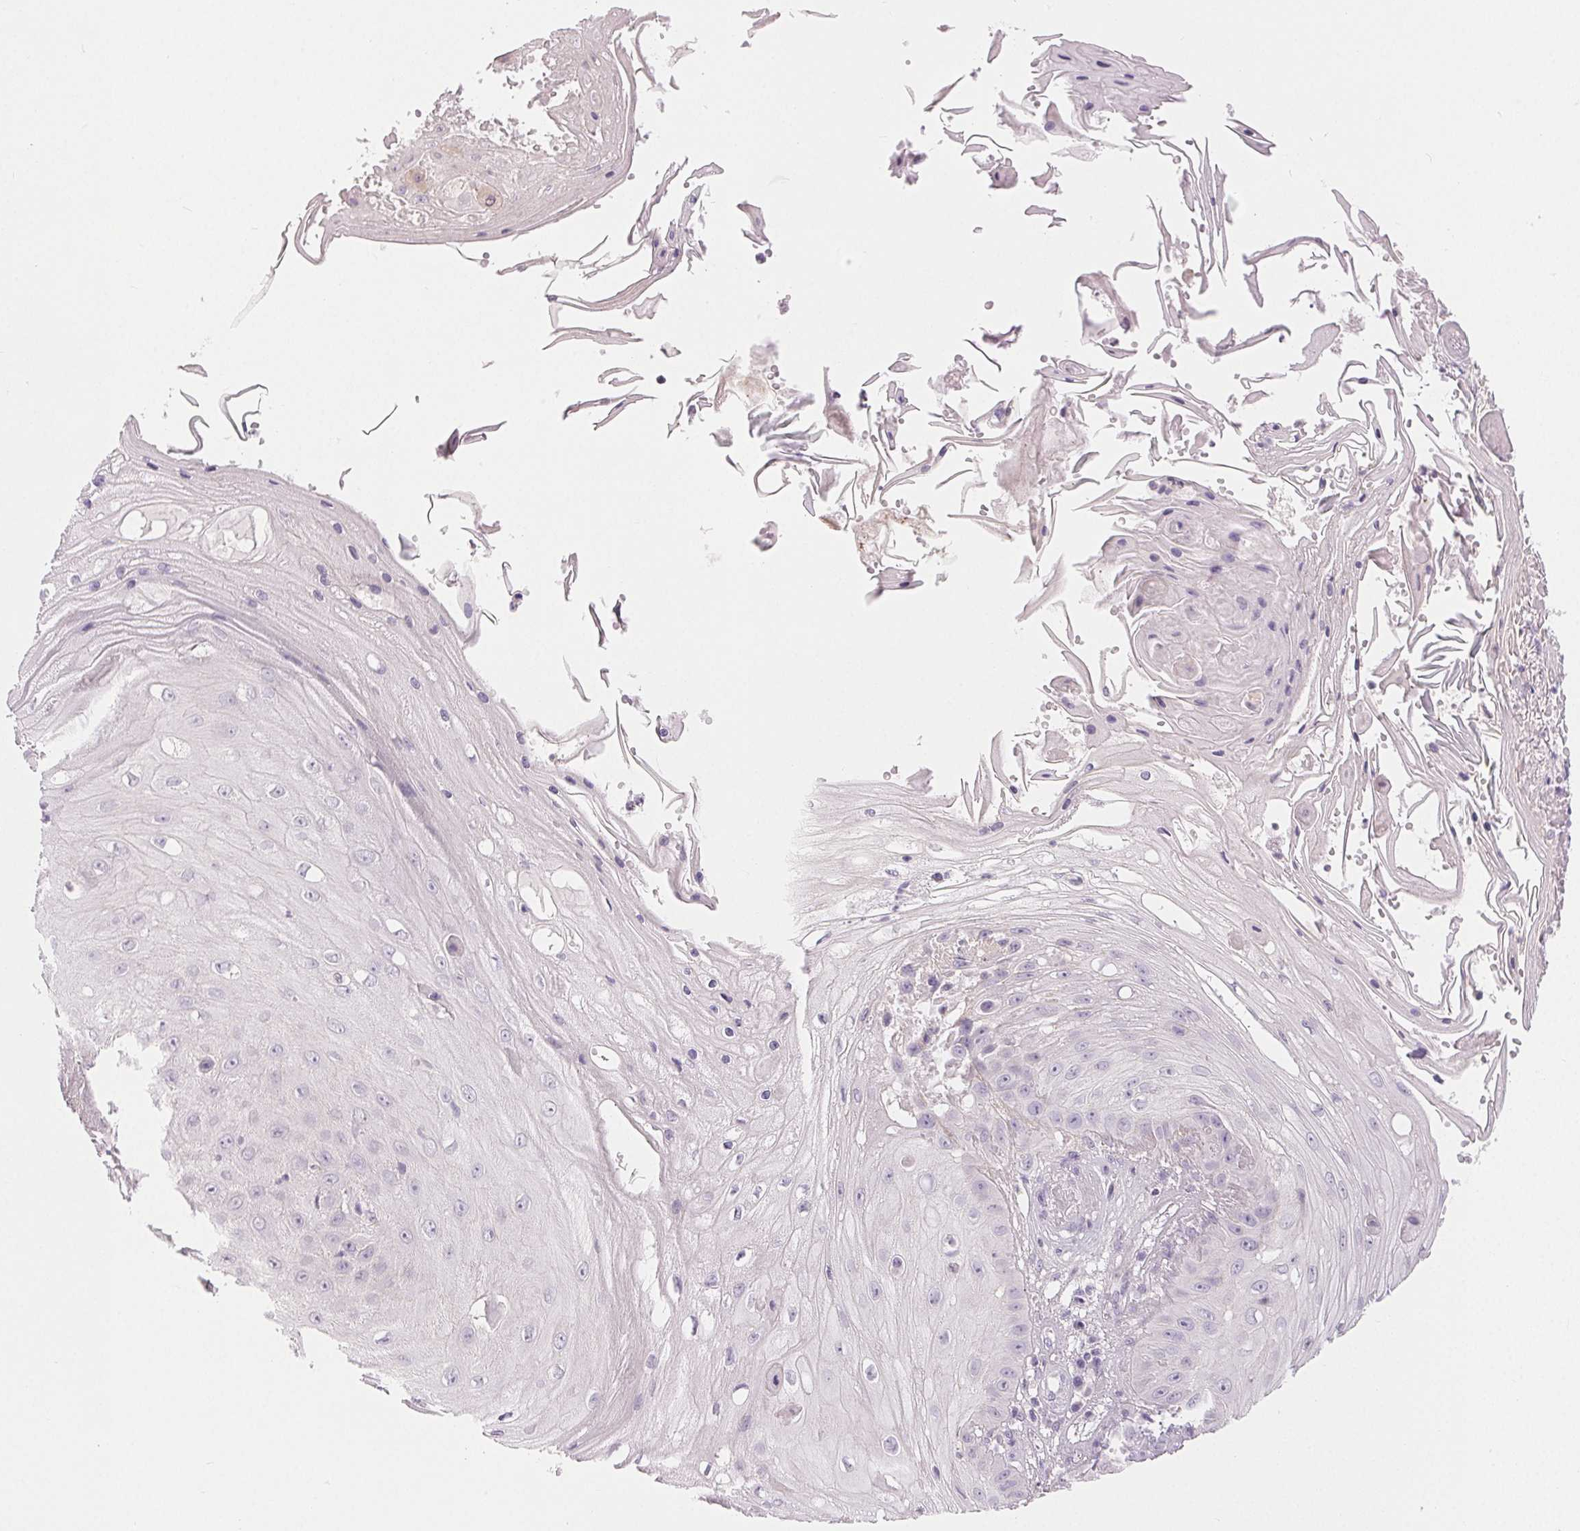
{"staining": {"intensity": "negative", "quantity": "none", "location": "none"}, "tissue": "skin cancer", "cell_type": "Tumor cells", "image_type": "cancer", "snomed": [{"axis": "morphology", "description": "Squamous cell carcinoma, NOS"}, {"axis": "topography", "description": "Skin"}], "caption": "The image exhibits no significant staining in tumor cells of skin cancer. The staining is performed using DAB brown chromogen with nuclei counter-stained in using hematoxylin.", "gene": "SFTPD", "patient": {"sex": "male", "age": 70}}